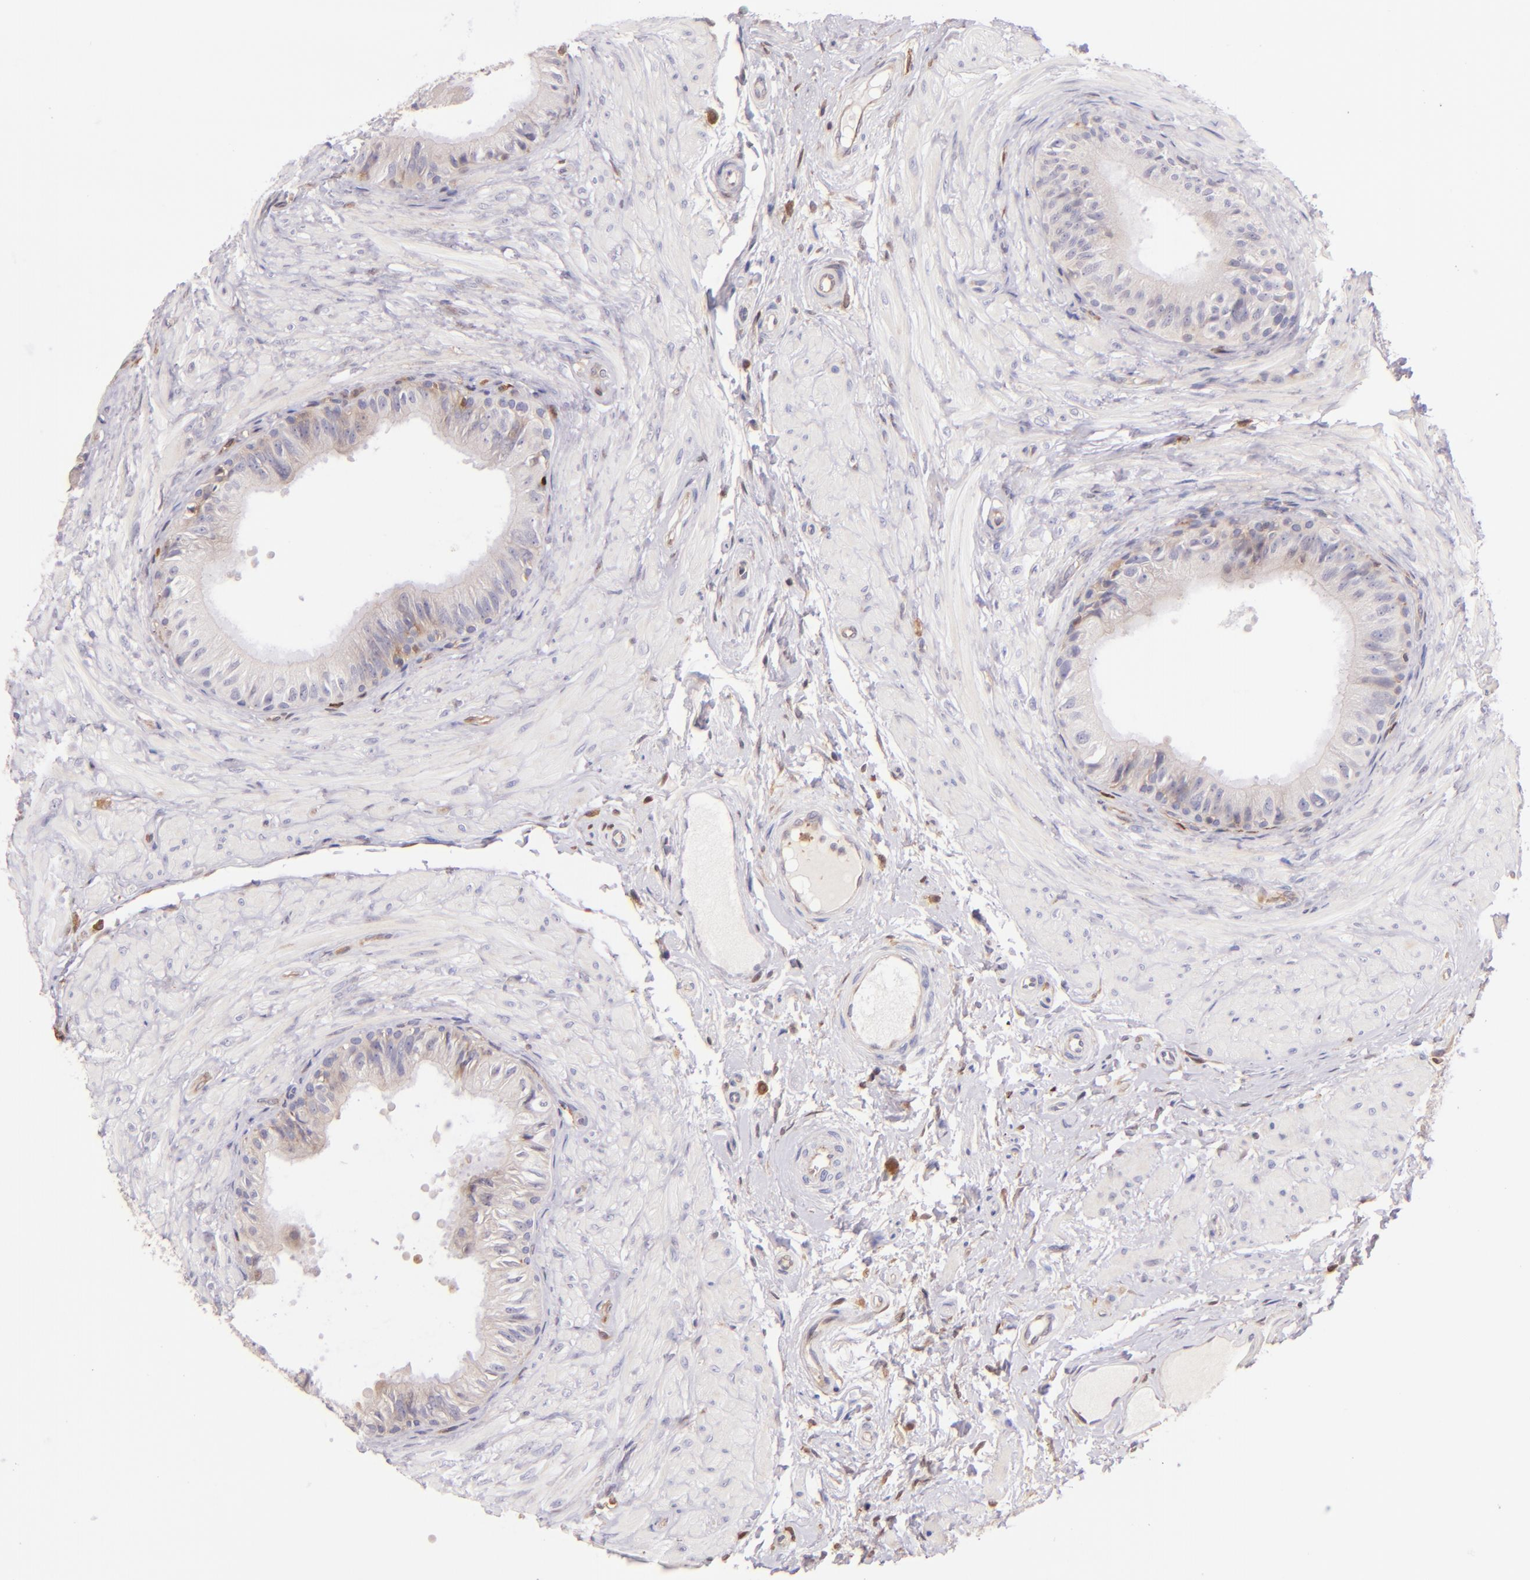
{"staining": {"intensity": "weak", "quantity": ">75%", "location": "cytoplasmic/membranous"}, "tissue": "epididymis", "cell_type": "Glandular cells", "image_type": "normal", "snomed": [{"axis": "morphology", "description": "Normal tissue, NOS"}, {"axis": "topography", "description": "Epididymis"}], "caption": "Epididymis stained with immunohistochemistry displays weak cytoplasmic/membranous positivity in about >75% of glandular cells.", "gene": "BTK", "patient": {"sex": "male", "age": 68}}